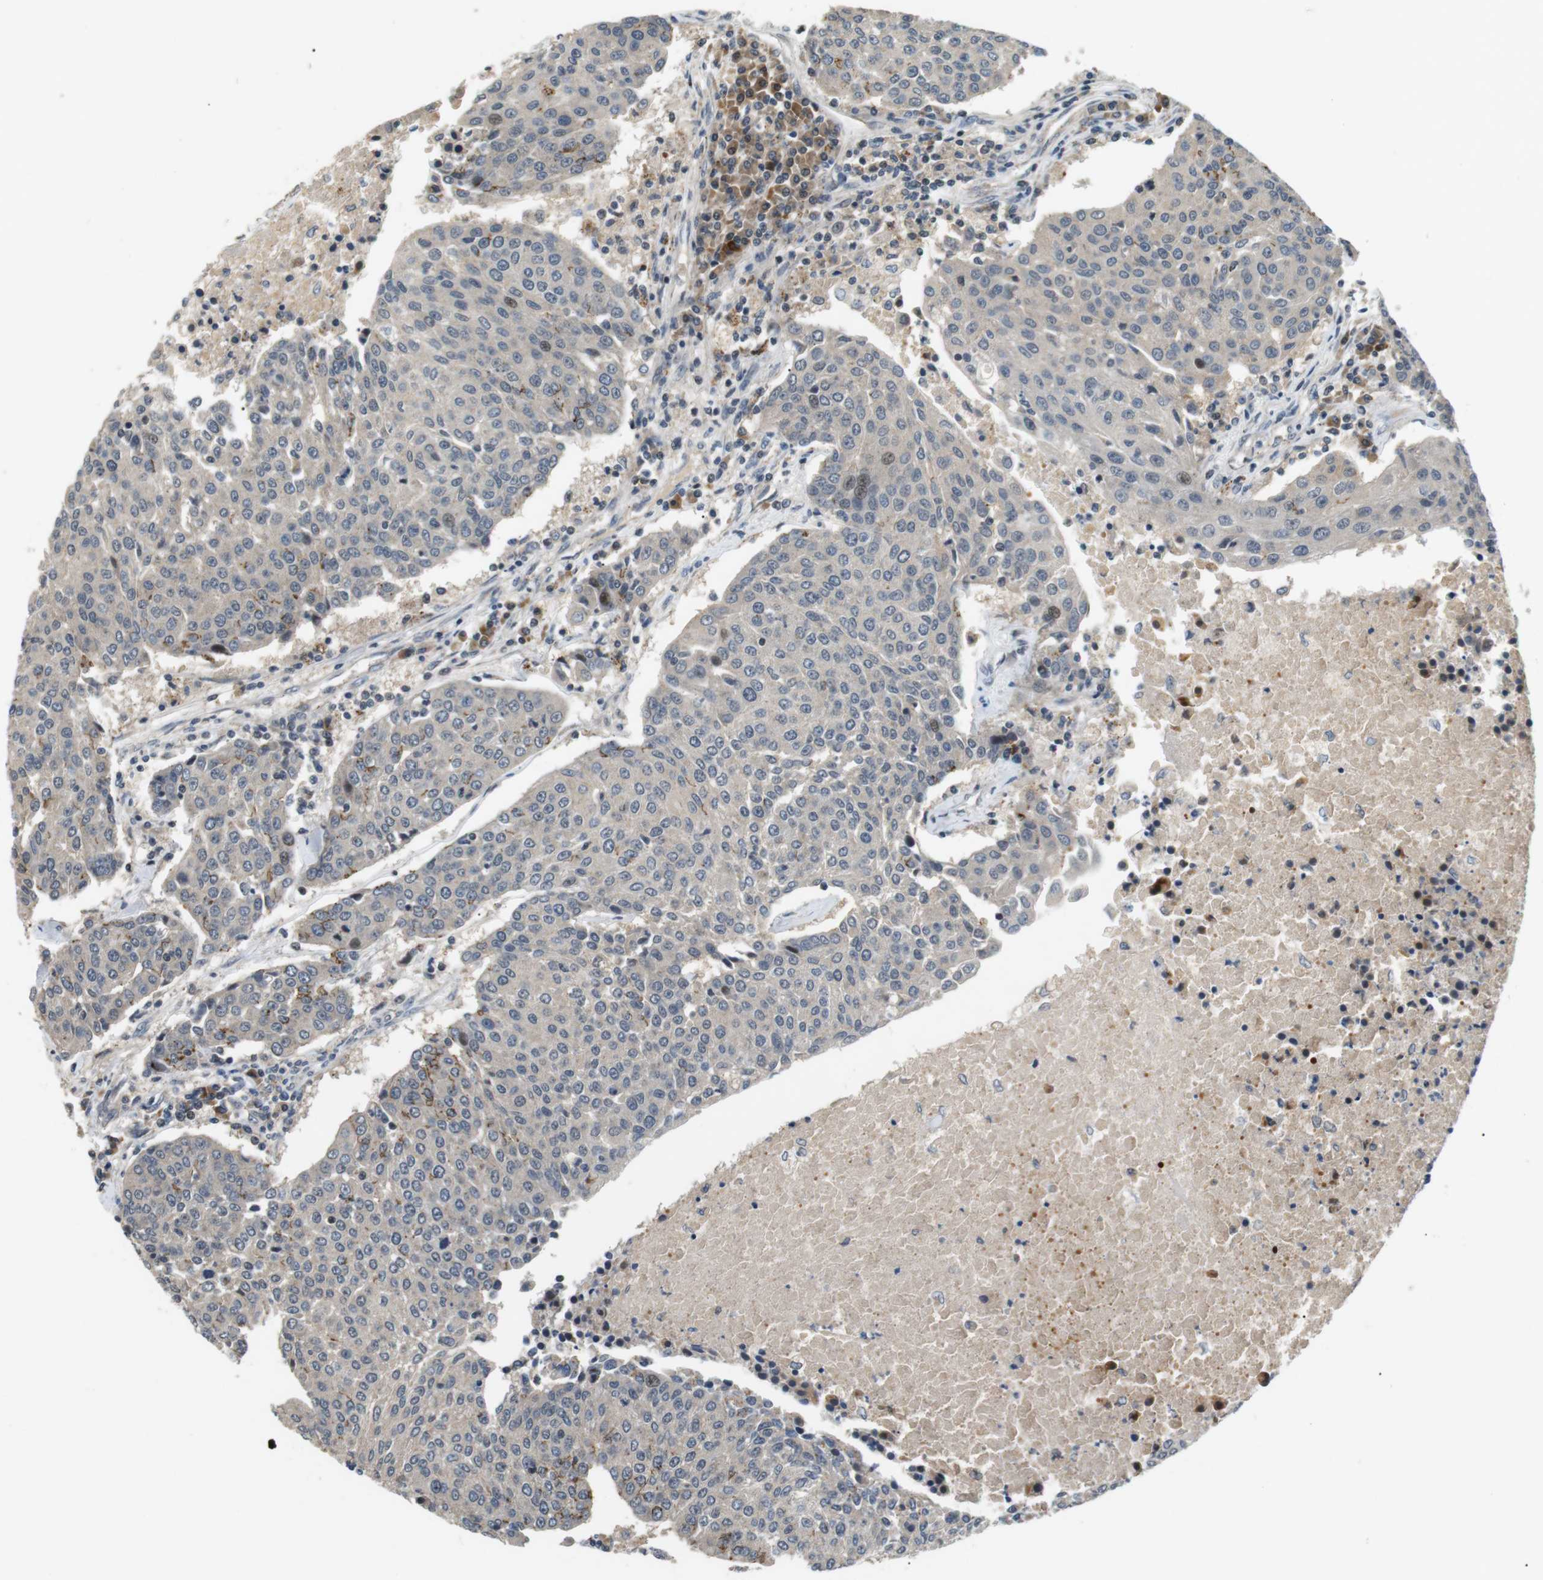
{"staining": {"intensity": "negative", "quantity": "none", "location": "none"}, "tissue": "urothelial cancer", "cell_type": "Tumor cells", "image_type": "cancer", "snomed": [{"axis": "morphology", "description": "Urothelial carcinoma, High grade"}, {"axis": "topography", "description": "Urinary bladder"}], "caption": "This image is of urothelial cancer stained with immunohistochemistry (IHC) to label a protein in brown with the nuclei are counter-stained blue. There is no positivity in tumor cells.", "gene": "HSPA13", "patient": {"sex": "female", "age": 85}}